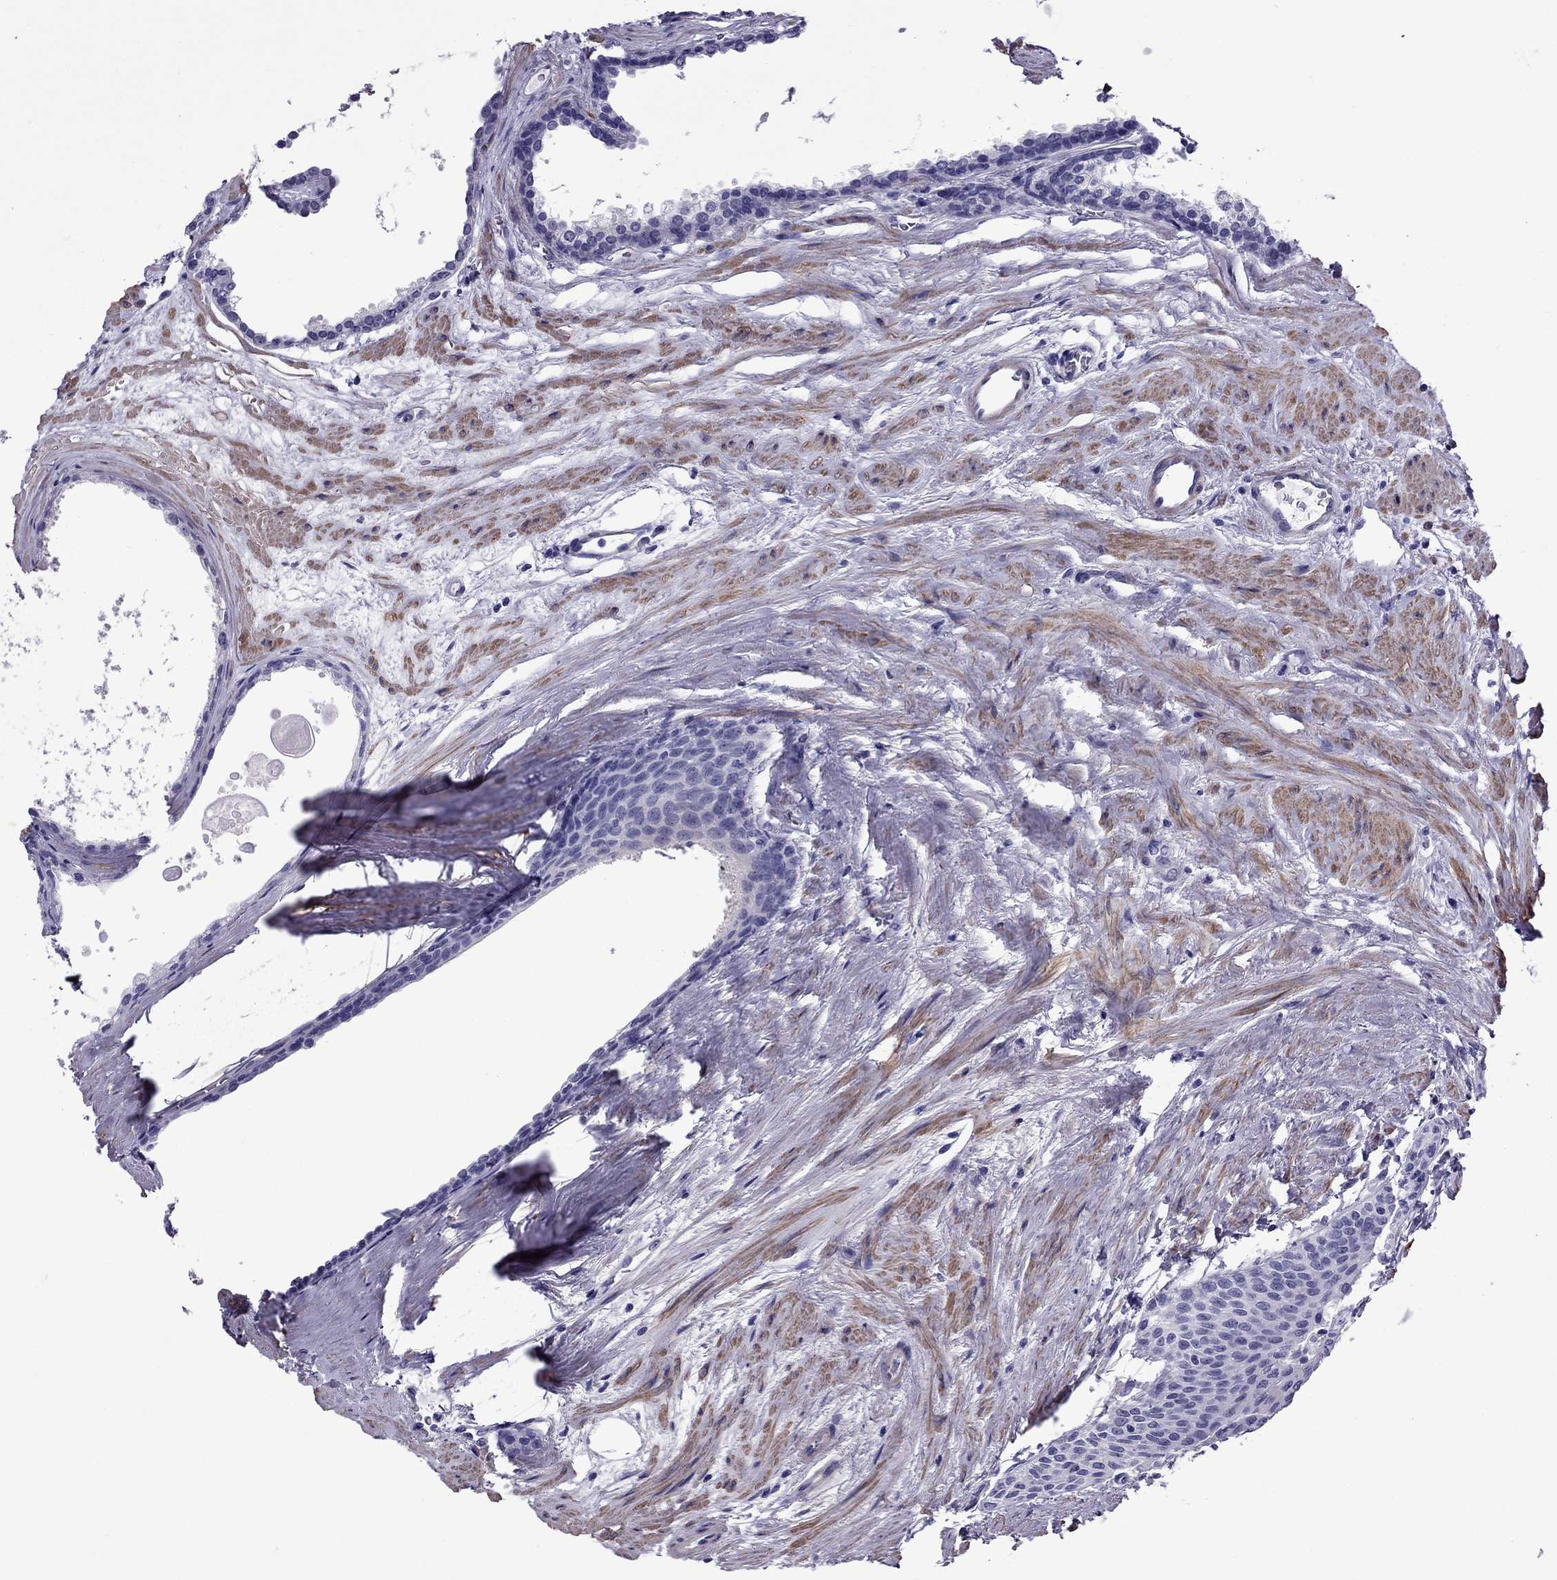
{"staining": {"intensity": "negative", "quantity": "none", "location": "none"}, "tissue": "prostate cancer", "cell_type": "Tumor cells", "image_type": "cancer", "snomed": [{"axis": "morphology", "description": "Adenocarcinoma, Low grade"}, {"axis": "topography", "description": "Prostate"}], "caption": "Tumor cells are negative for protein expression in human low-grade adenocarcinoma (prostate).", "gene": "CHRNA5", "patient": {"sex": "male", "age": 56}}